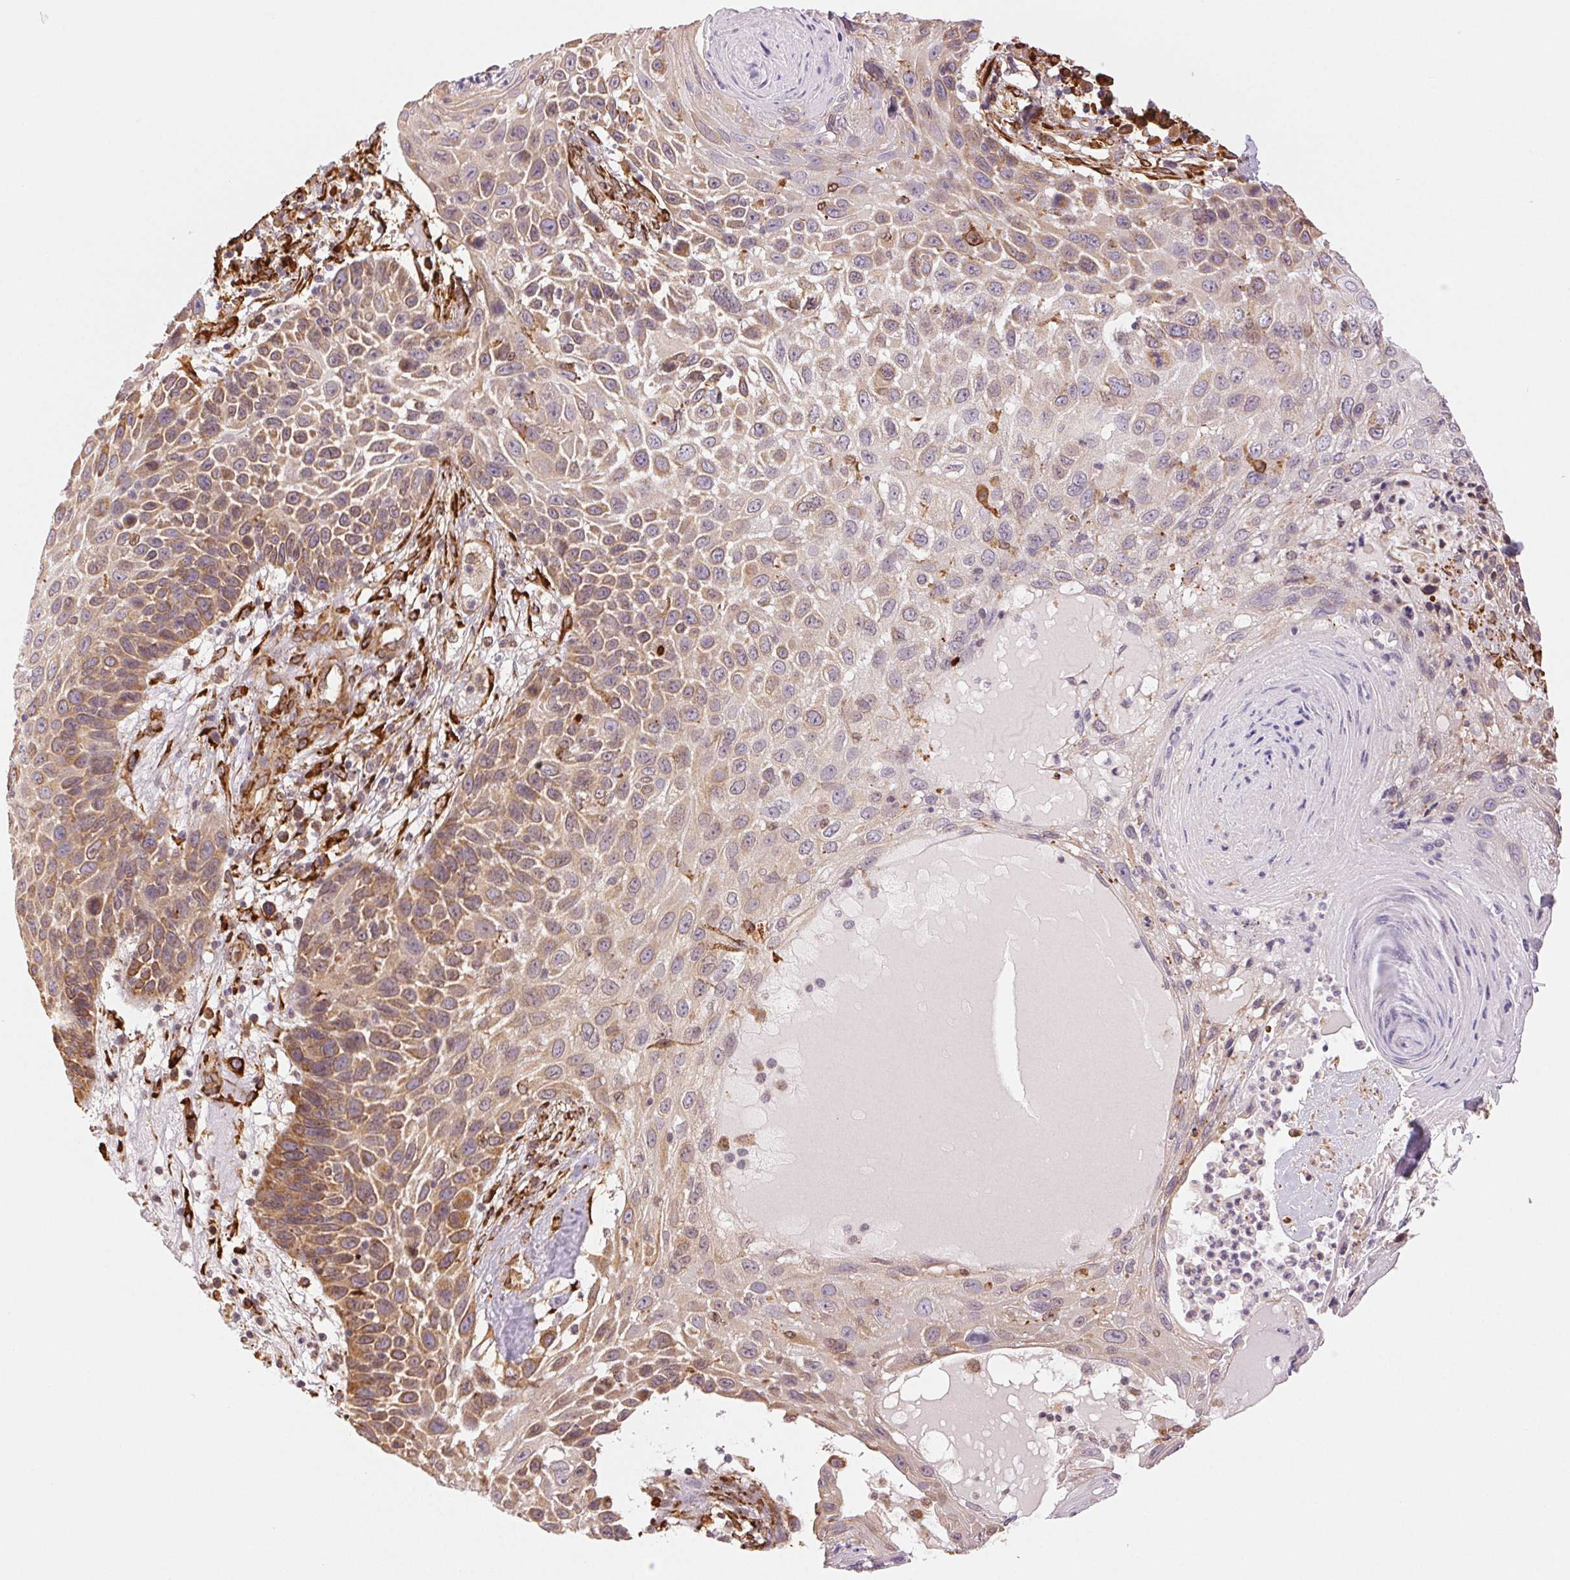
{"staining": {"intensity": "moderate", "quantity": "25%-75%", "location": "cytoplasmic/membranous"}, "tissue": "skin cancer", "cell_type": "Tumor cells", "image_type": "cancer", "snomed": [{"axis": "morphology", "description": "Squamous cell carcinoma, NOS"}, {"axis": "topography", "description": "Skin"}], "caption": "Protein staining of squamous cell carcinoma (skin) tissue reveals moderate cytoplasmic/membranous expression in about 25%-75% of tumor cells.", "gene": "RCN3", "patient": {"sex": "male", "age": 92}}